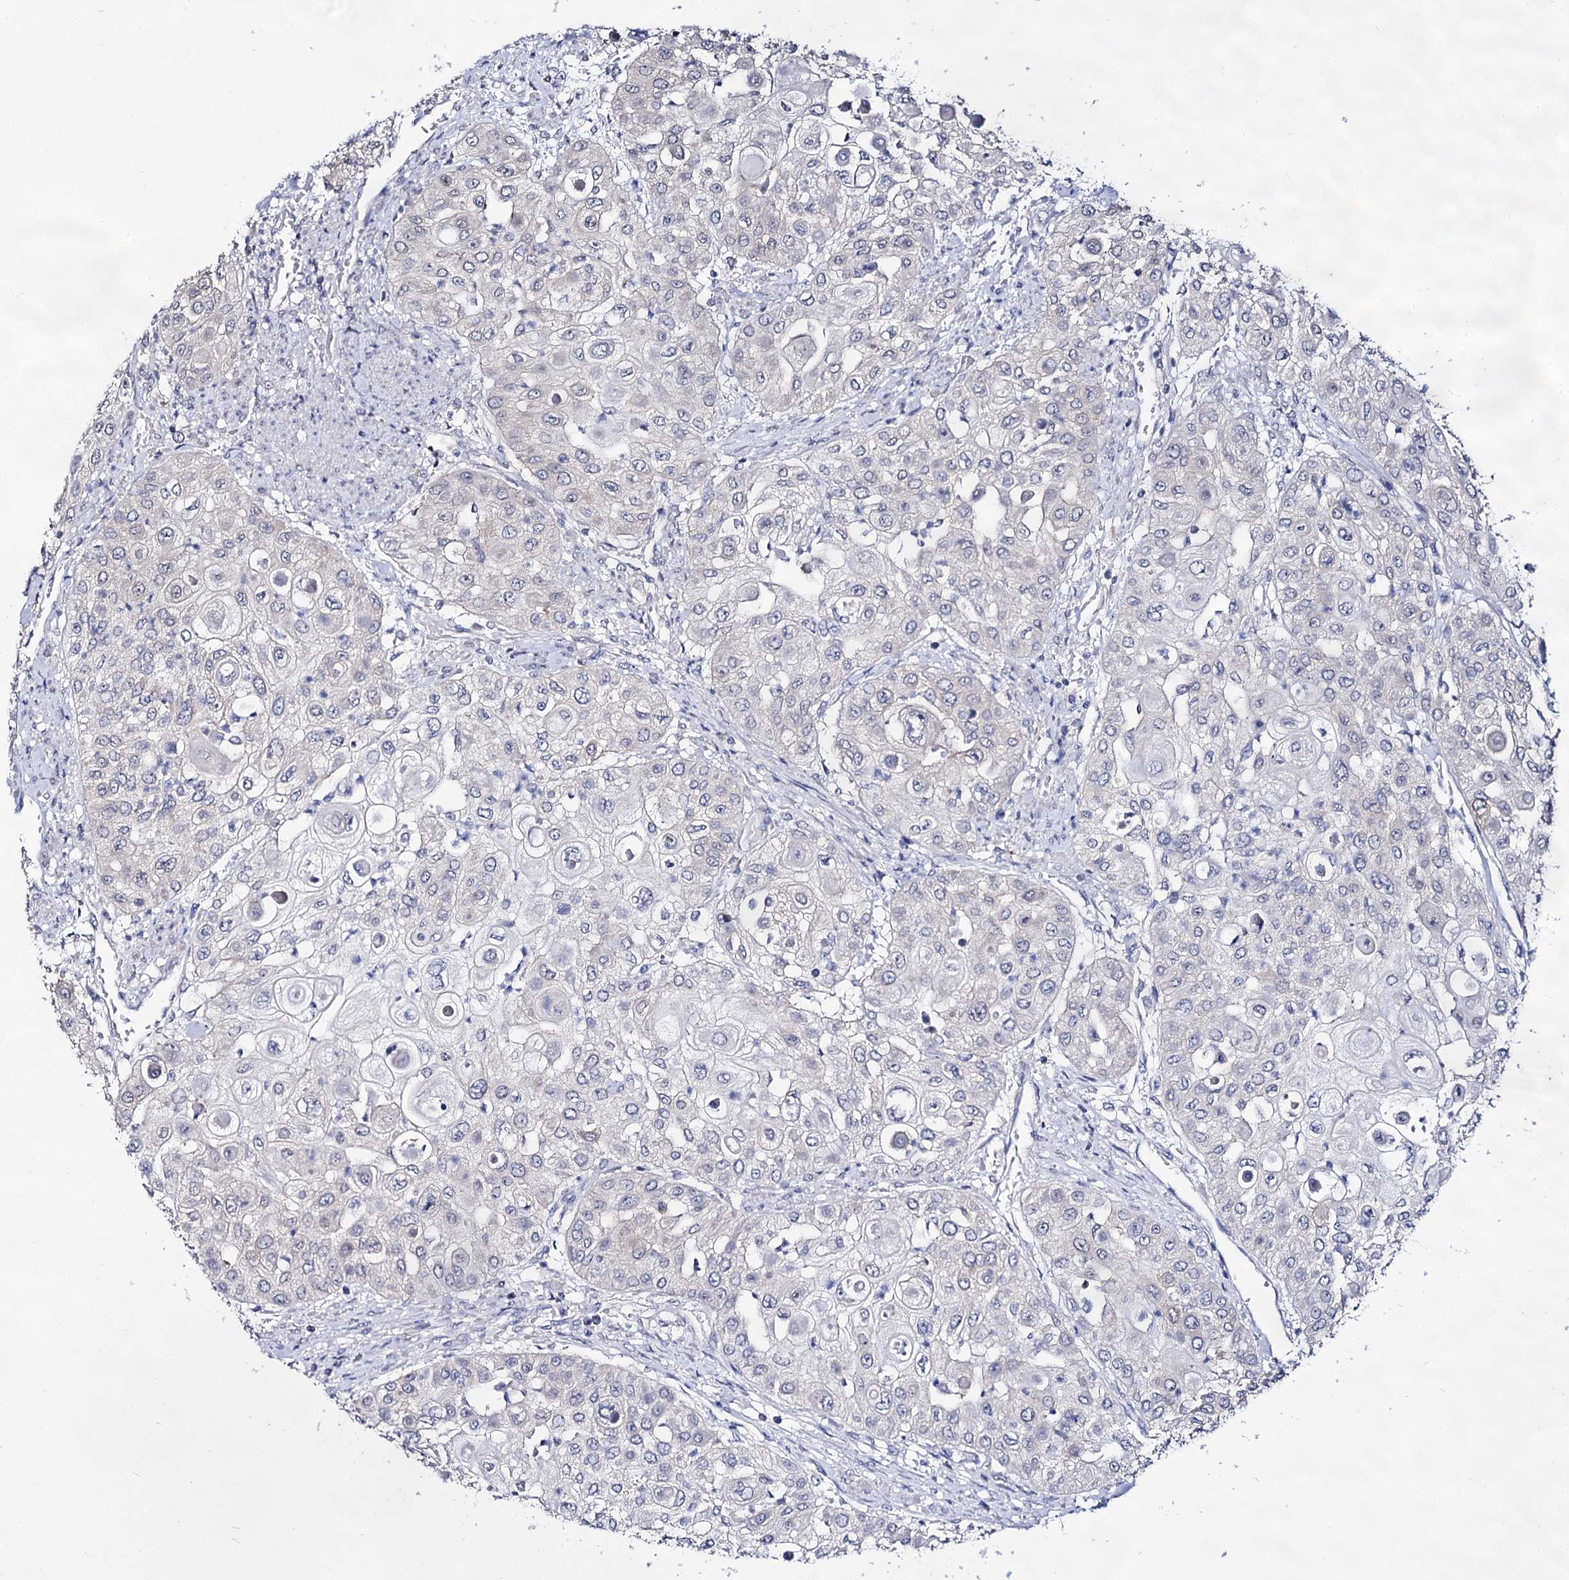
{"staining": {"intensity": "negative", "quantity": "none", "location": "none"}, "tissue": "urothelial cancer", "cell_type": "Tumor cells", "image_type": "cancer", "snomed": [{"axis": "morphology", "description": "Urothelial carcinoma, High grade"}, {"axis": "topography", "description": "Urinary bladder"}], "caption": "IHC histopathology image of urothelial carcinoma (high-grade) stained for a protein (brown), which demonstrates no staining in tumor cells.", "gene": "ARFIP2", "patient": {"sex": "female", "age": 79}}